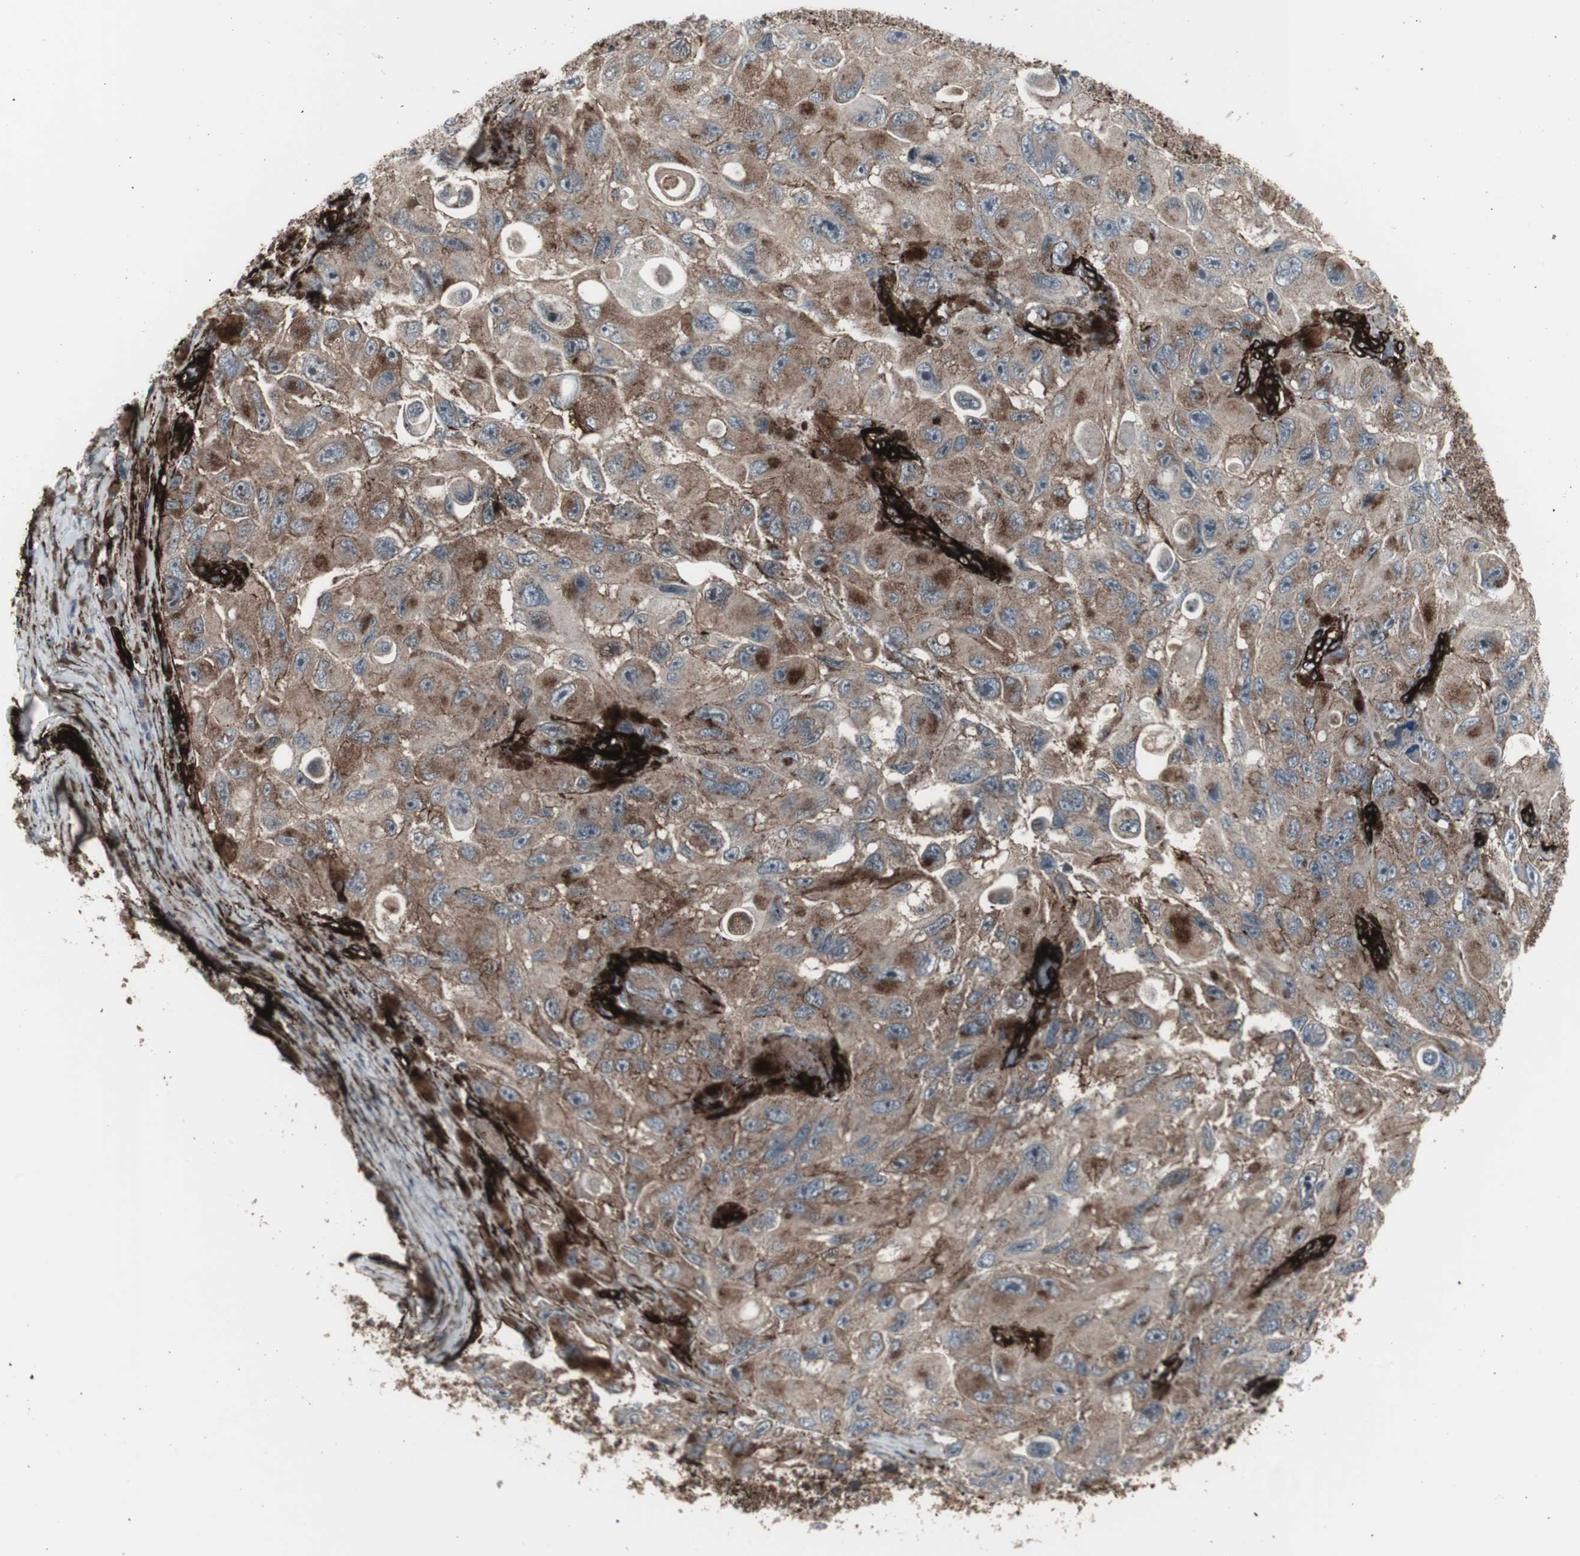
{"staining": {"intensity": "moderate", "quantity": ">75%", "location": "cytoplasmic/membranous"}, "tissue": "melanoma", "cell_type": "Tumor cells", "image_type": "cancer", "snomed": [{"axis": "morphology", "description": "Malignant melanoma, NOS"}, {"axis": "topography", "description": "Skin"}], "caption": "IHC (DAB) staining of human melanoma exhibits moderate cytoplasmic/membranous protein staining in about >75% of tumor cells. Immunohistochemistry (ihc) stains the protein in brown and the nuclei are stained blue.", "gene": "PDGFA", "patient": {"sex": "female", "age": 73}}